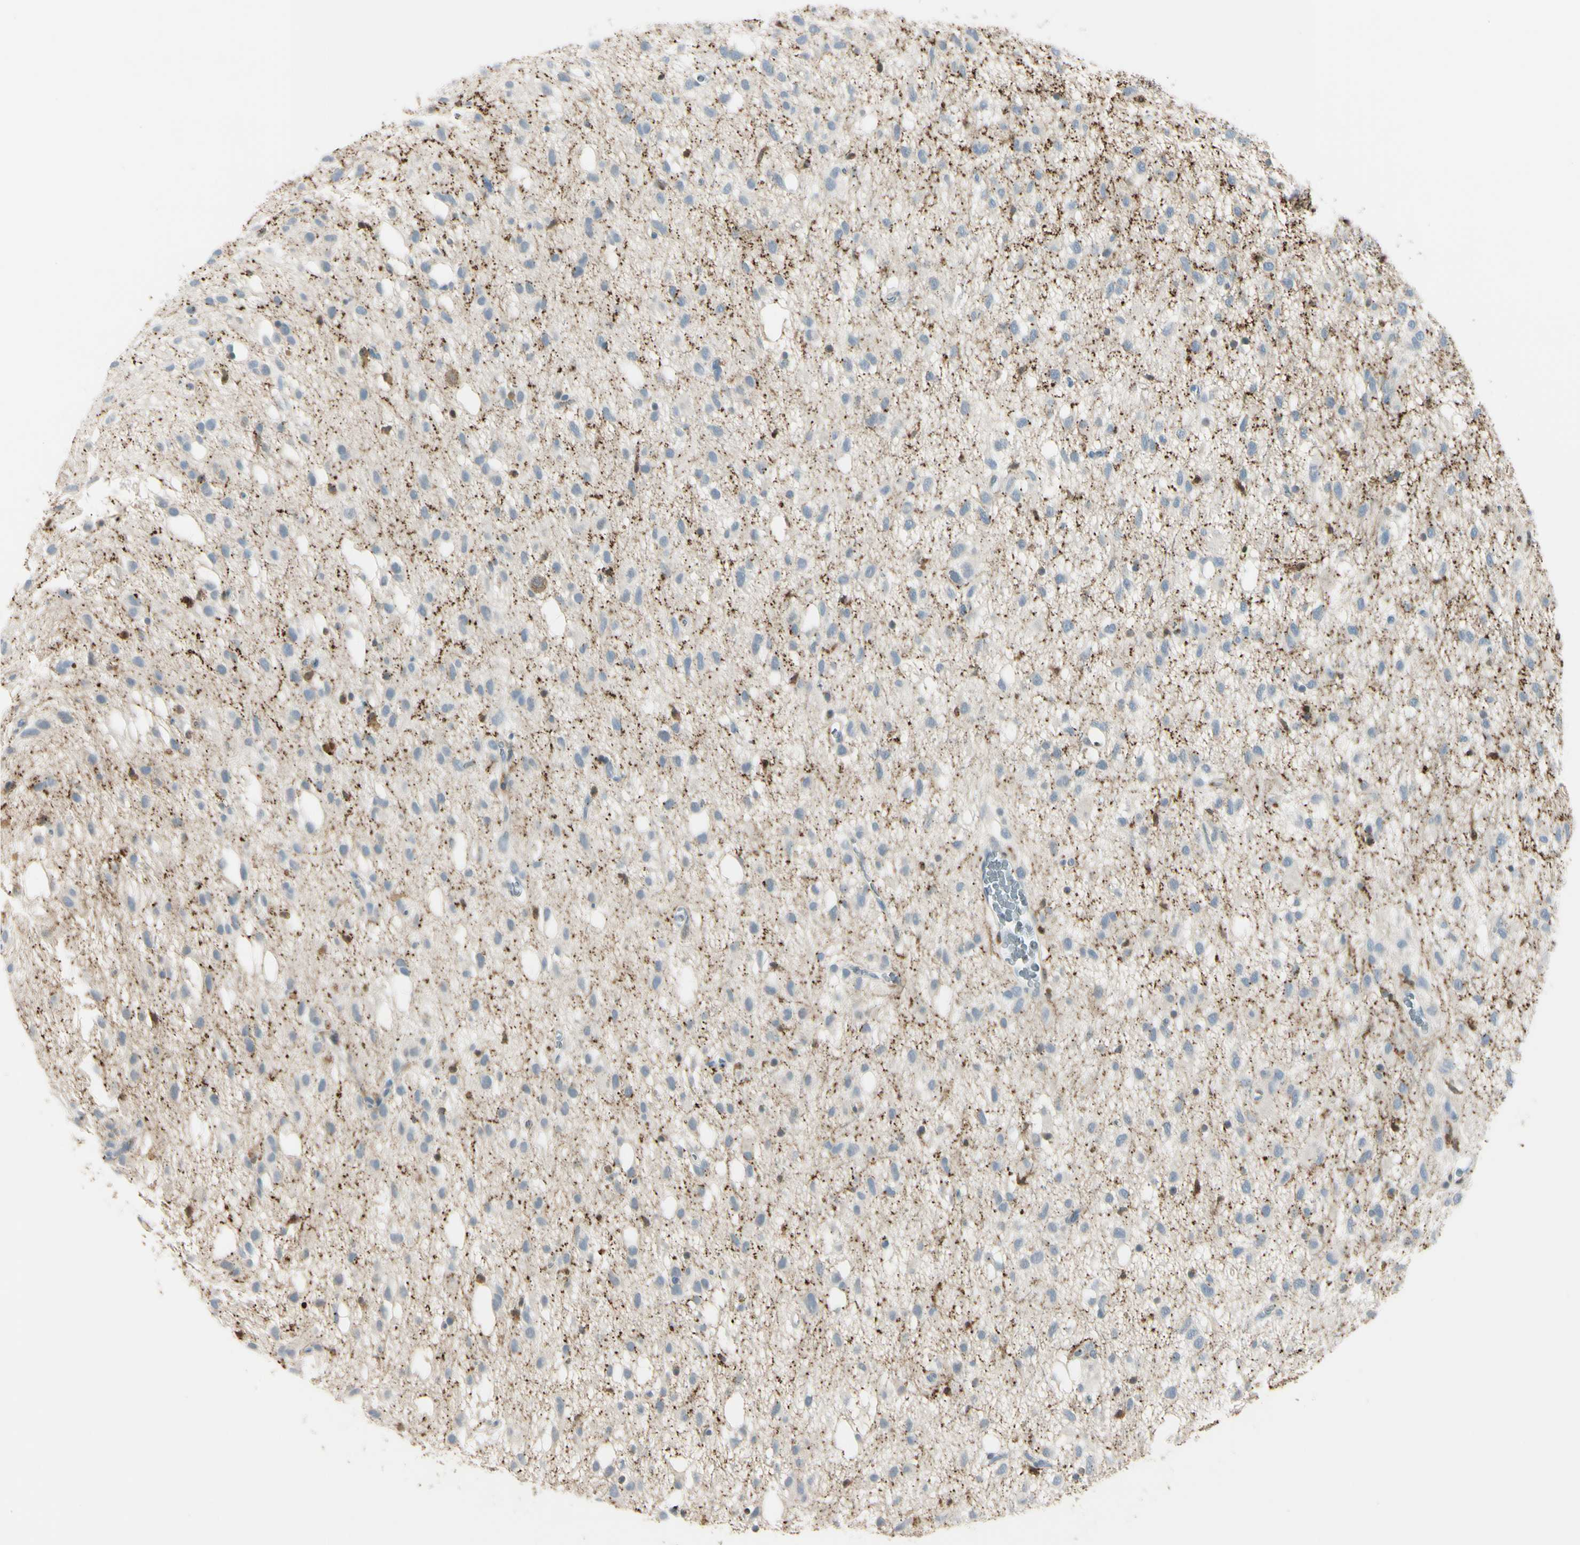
{"staining": {"intensity": "weak", "quantity": ">75%", "location": "cytoplasmic/membranous"}, "tissue": "glioma", "cell_type": "Tumor cells", "image_type": "cancer", "snomed": [{"axis": "morphology", "description": "Glioma, malignant, Low grade"}, {"axis": "topography", "description": "Brain"}], "caption": "Protein expression analysis of human malignant glioma (low-grade) reveals weak cytoplasmic/membranous staining in approximately >75% of tumor cells.", "gene": "CYRIB", "patient": {"sex": "male", "age": 77}}